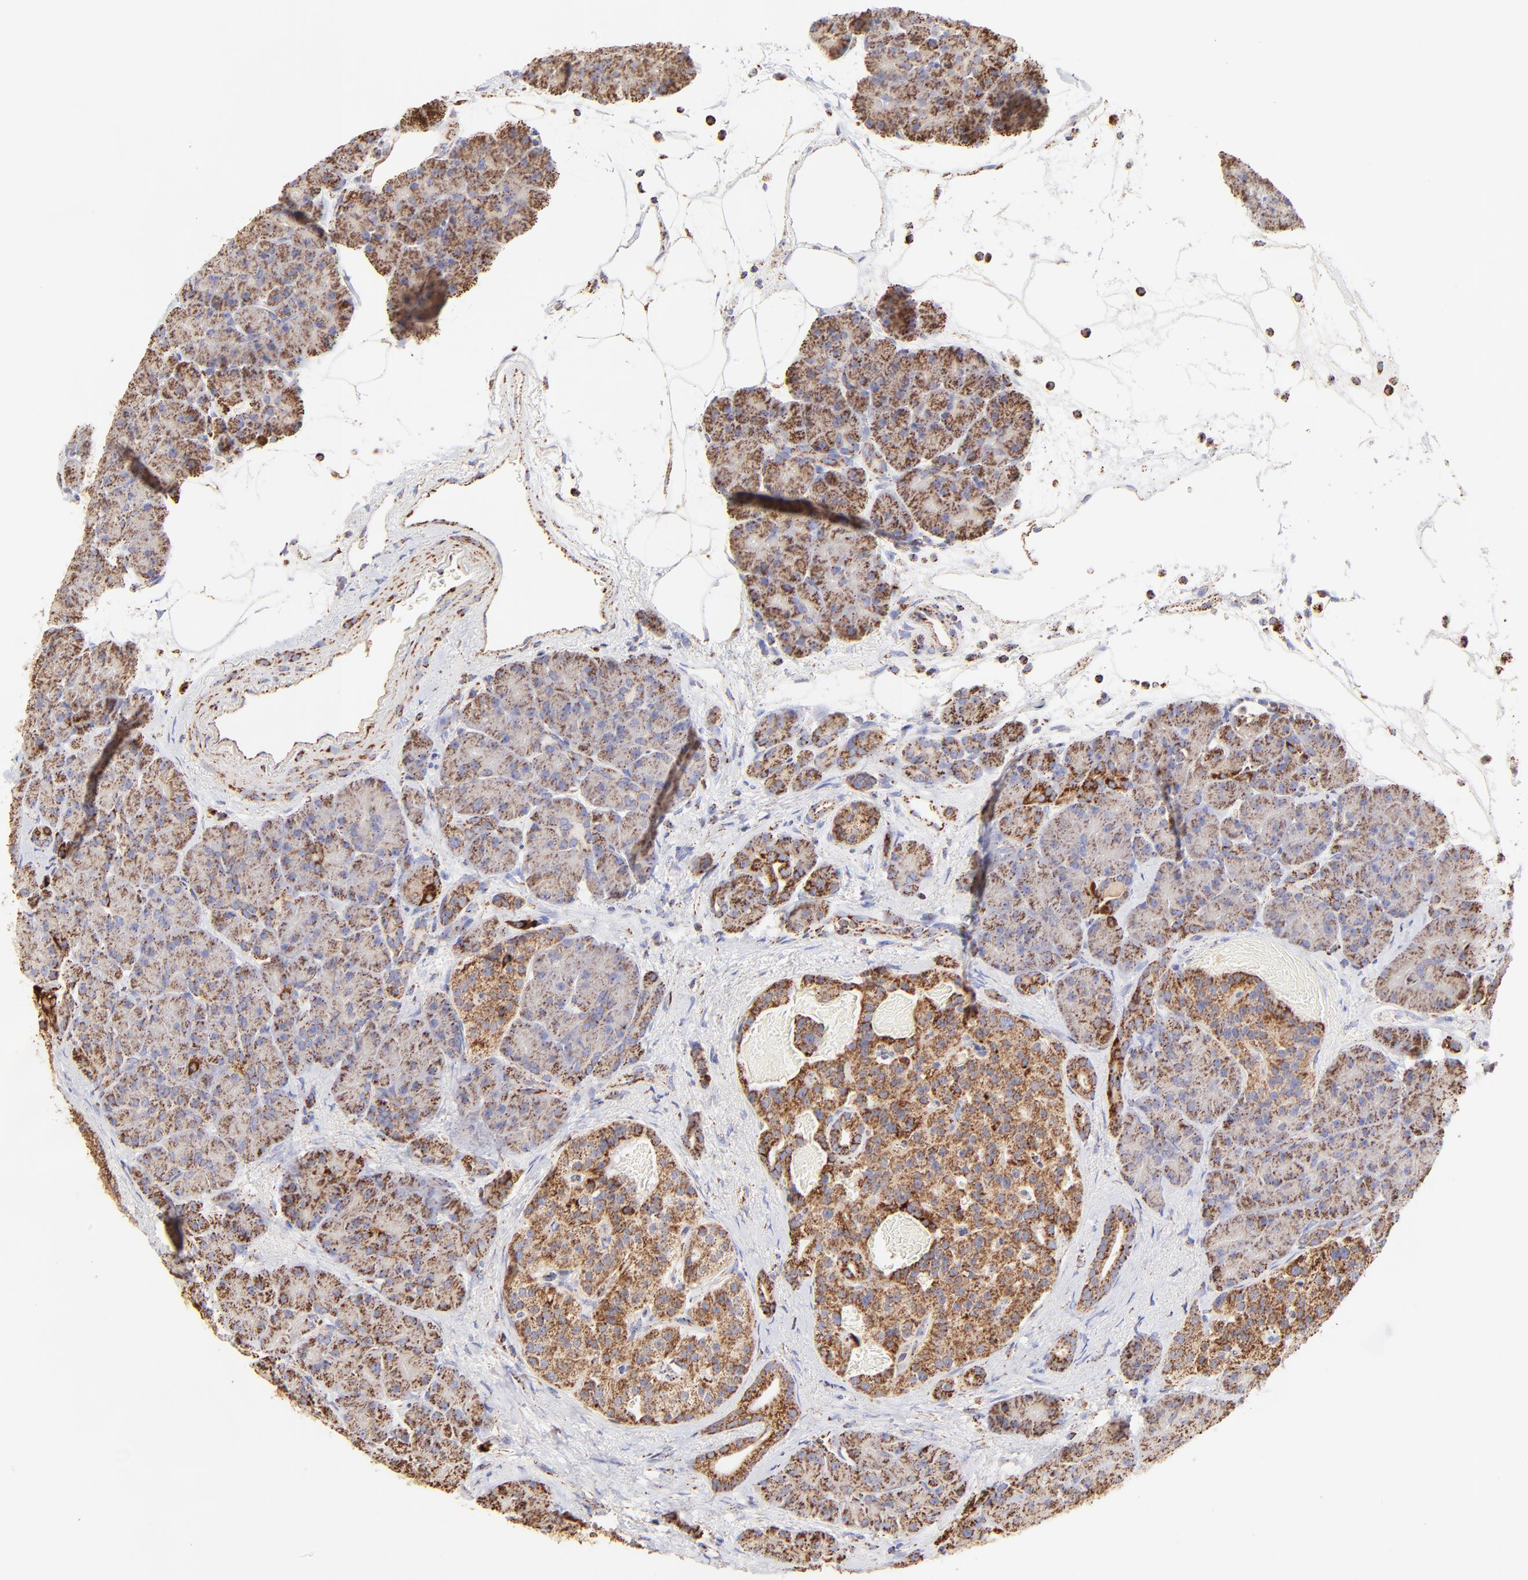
{"staining": {"intensity": "weak", "quantity": "25%-75%", "location": "cytoplasmic/membranous"}, "tissue": "pancreas", "cell_type": "Exocrine glandular cells", "image_type": "normal", "snomed": [{"axis": "morphology", "description": "Normal tissue, NOS"}, {"axis": "topography", "description": "Pancreas"}], "caption": "There is low levels of weak cytoplasmic/membranous expression in exocrine glandular cells of normal pancreas, as demonstrated by immunohistochemical staining (brown color).", "gene": "ECH1", "patient": {"sex": "male", "age": 66}}